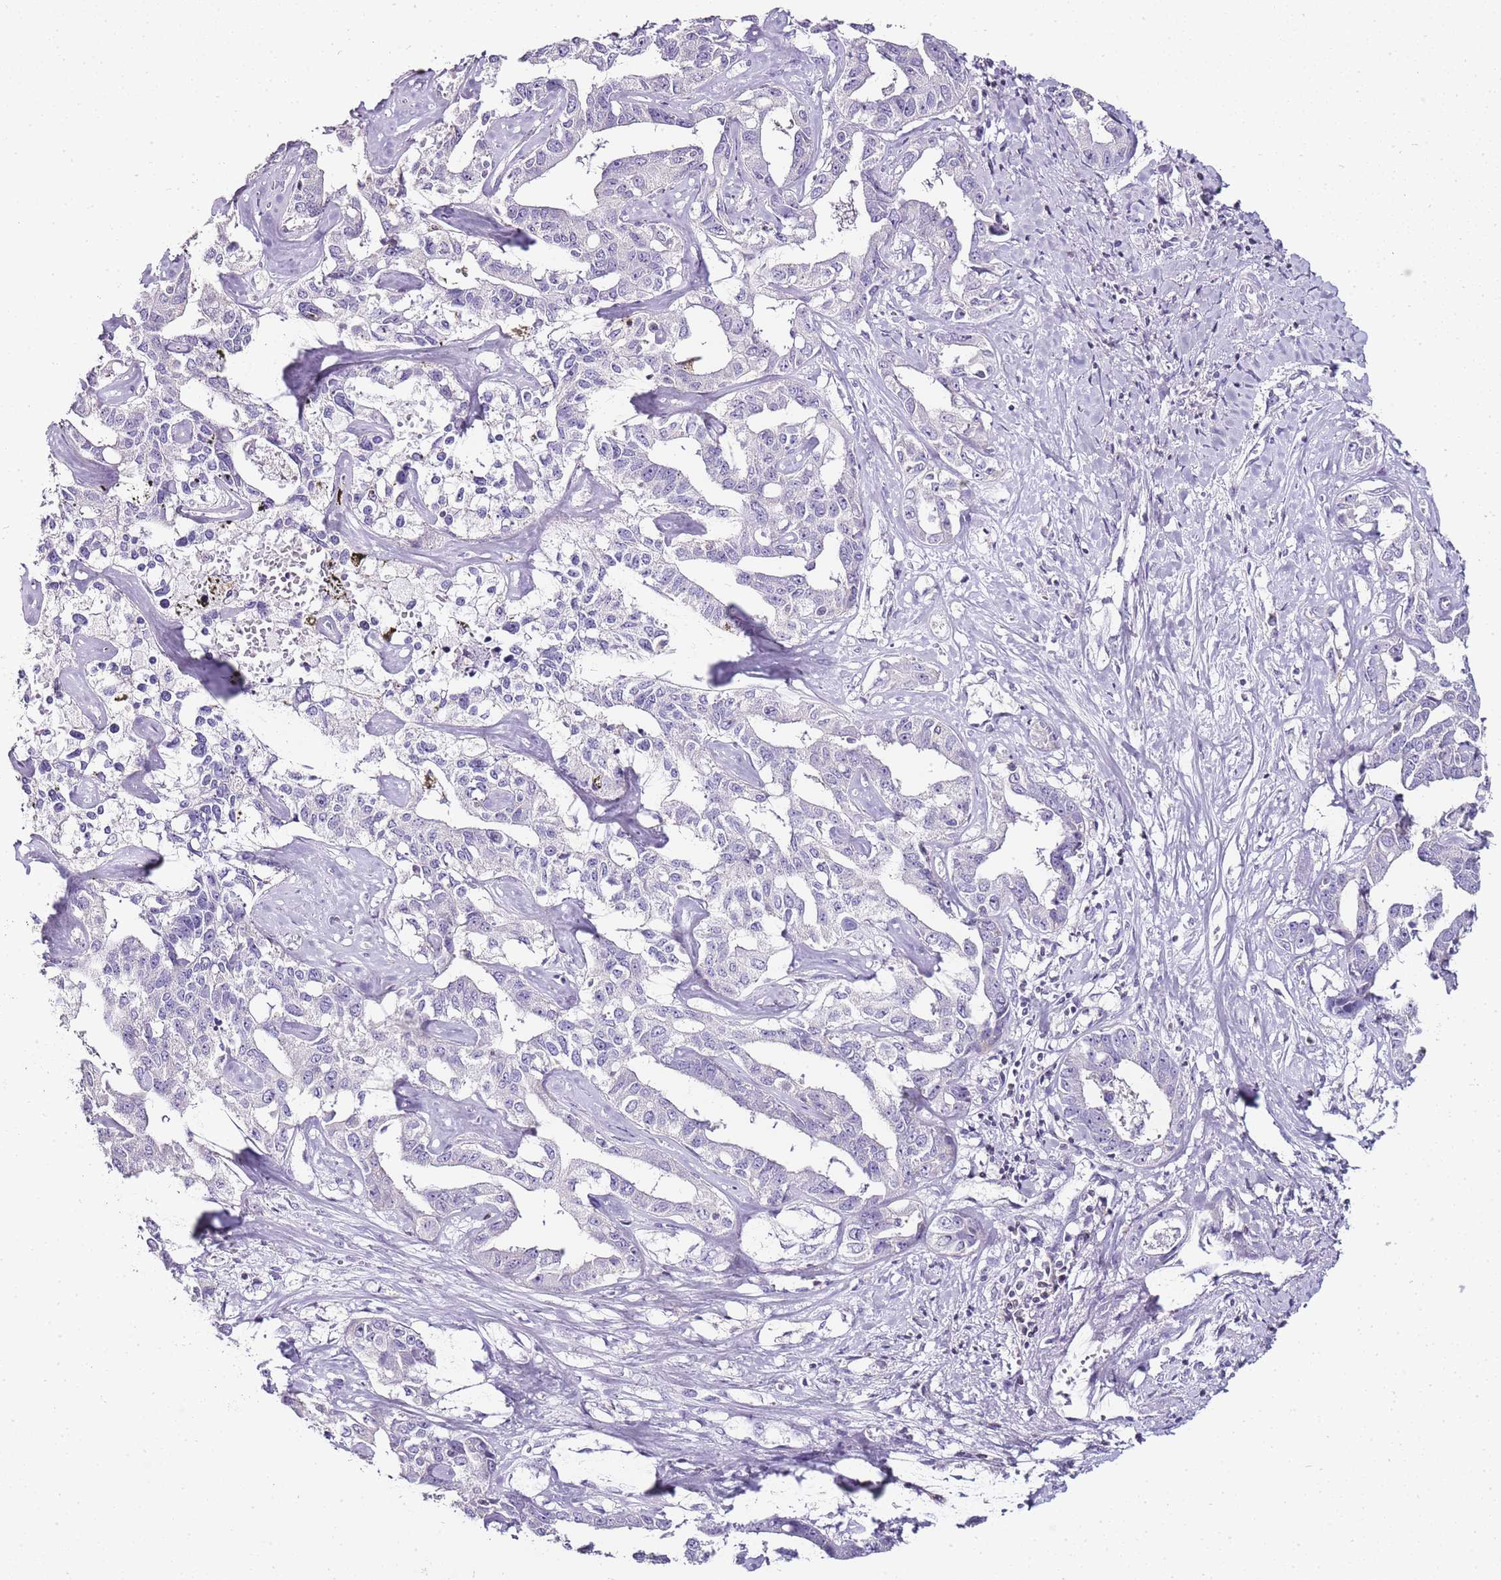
{"staining": {"intensity": "negative", "quantity": "none", "location": "none"}, "tissue": "liver cancer", "cell_type": "Tumor cells", "image_type": "cancer", "snomed": [{"axis": "morphology", "description": "Cholangiocarcinoma"}, {"axis": "topography", "description": "Liver"}], "caption": "This image is of liver cholangiocarcinoma stained with IHC to label a protein in brown with the nuclei are counter-stained blue. There is no positivity in tumor cells. Nuclei are stained in blue.", "gene": "ZBP1", "patient": {"sex": "male", "age": 59}}